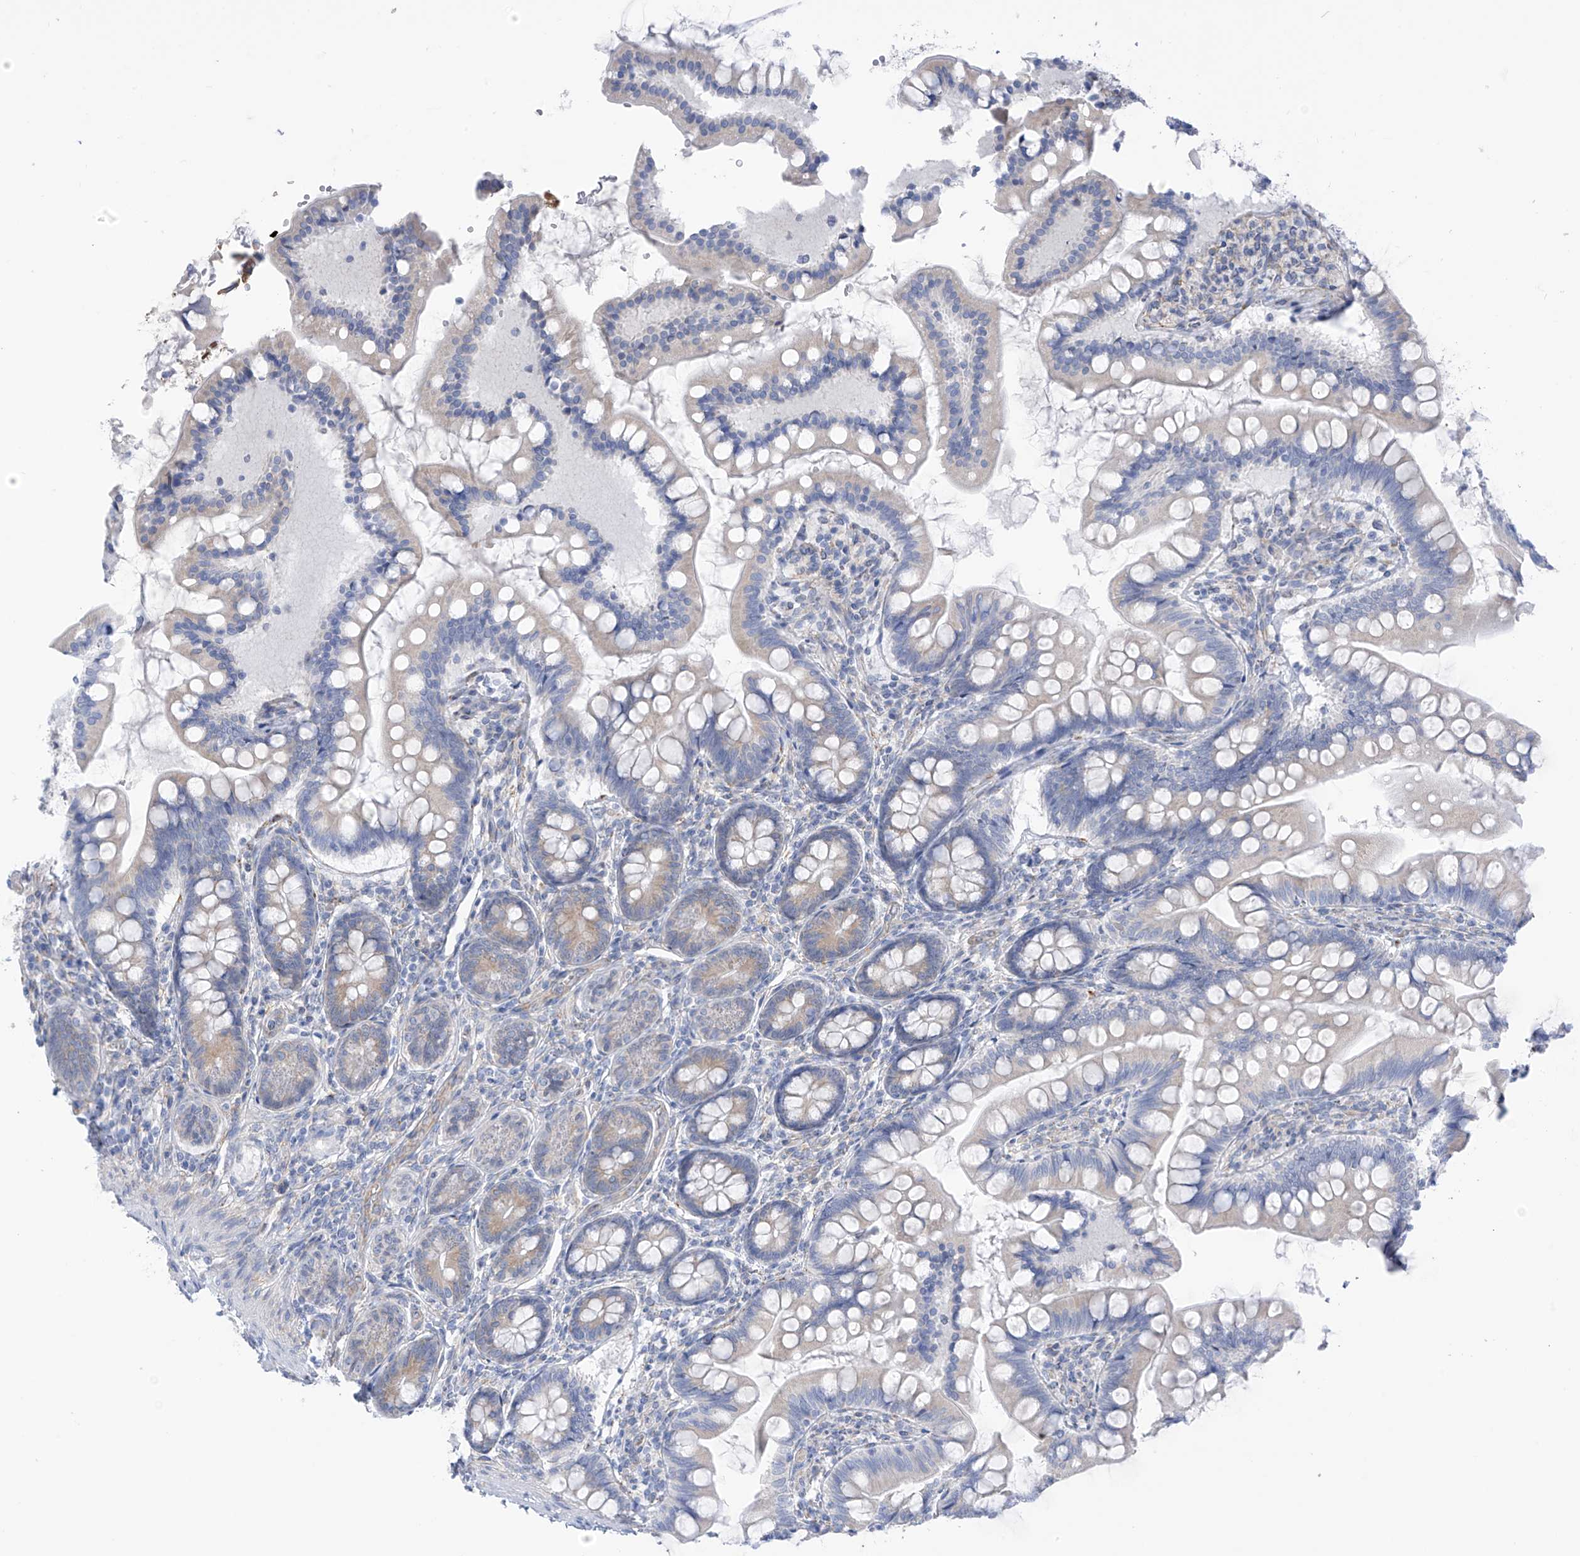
{"staining": {"intensity": "weak", "quantity": "<25%", "location": "cytoplasmic/membranous"}, "tissue": "small intestine", "cell_type": "Glandular cells", "image_type": "normal", "snomed": [{"axis": "morphology", "description": "Normal tissue, NOS"}, {"axis": "topography", "description": "Small intestine"}], "caption": "Immunohistochemistry (IHC) image of normal small intestine stained for a protein (brown), which demonstrates no positivity in glandular cells.", "gene": "RCN2", "patient": {"sex": "male", "age": 7}}